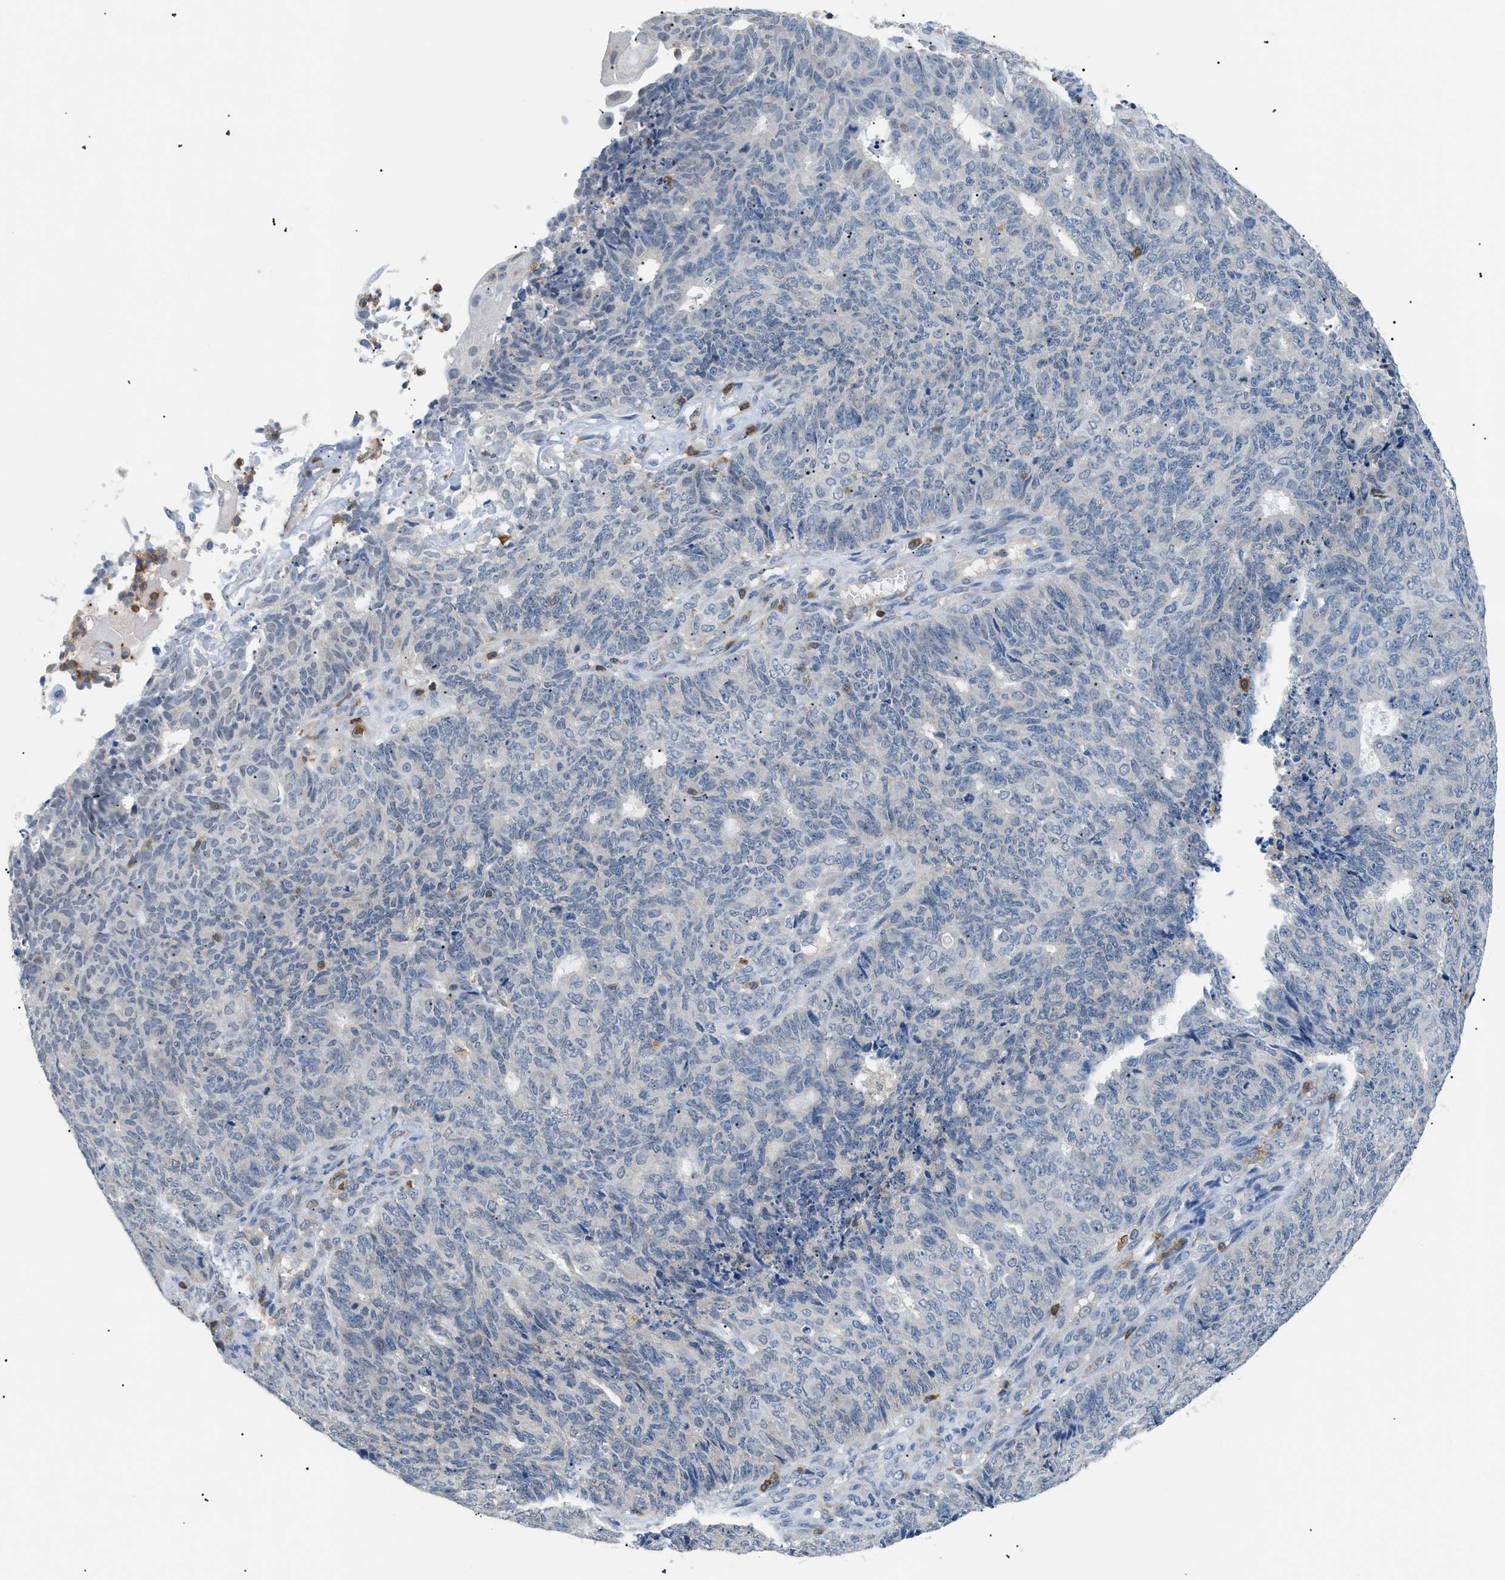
{"staining": {"intensity": "negative", "quantity": "none", "location": "none"}, "tissue": "endometrial cancer", "cell_type": "Tumor cells", "image_type": "cancer", "snomed": [{"axis": "morphology", "description": "Adenocarcinoma, NOS"}, {"axis": "topography", "description": "Endometrium"}], "caption": "This is a photomicrograph of immunohistochemistry (IHC) staining of endometrial cancer, which shows no positivity in tumor cells.", "gene": "INPP5D", "patient": {"sex": "female", "age": 32}}